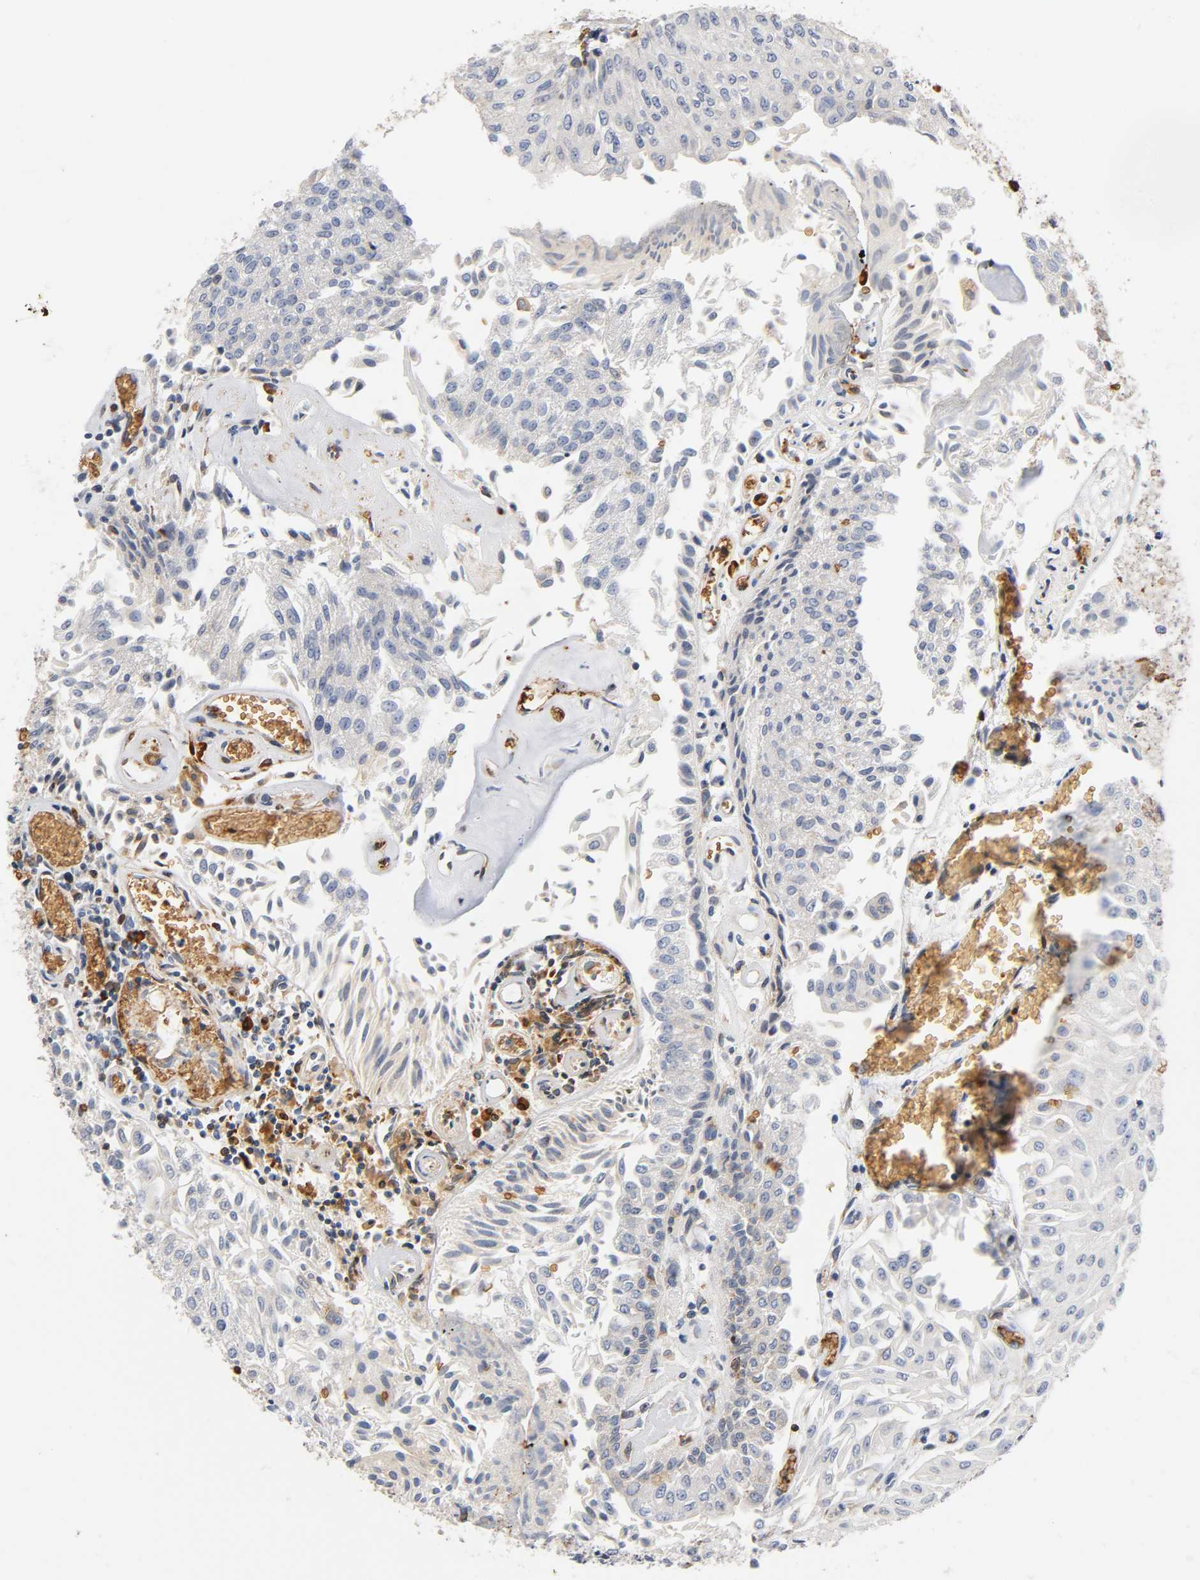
{"staining": {"intensity": "negative", "quantity": "none", "location": "none"}, "tissue": "urothelial cancer", "cell_type": "Tumor cells", "image_type": "cancer", "snomed": [{"axis": "morphology", "description": "Urothelial carcinoma, Low grade"}, {"axis": "topography", "description": "Urinary bladder"}], "caption": "DAB immunohistochemical staining of human urothelial carcinoma (low-grade) shows no significant positivity in tumor cells.", "gene": "UCKL1", "patient": {"sex": "male", "age": 86}}